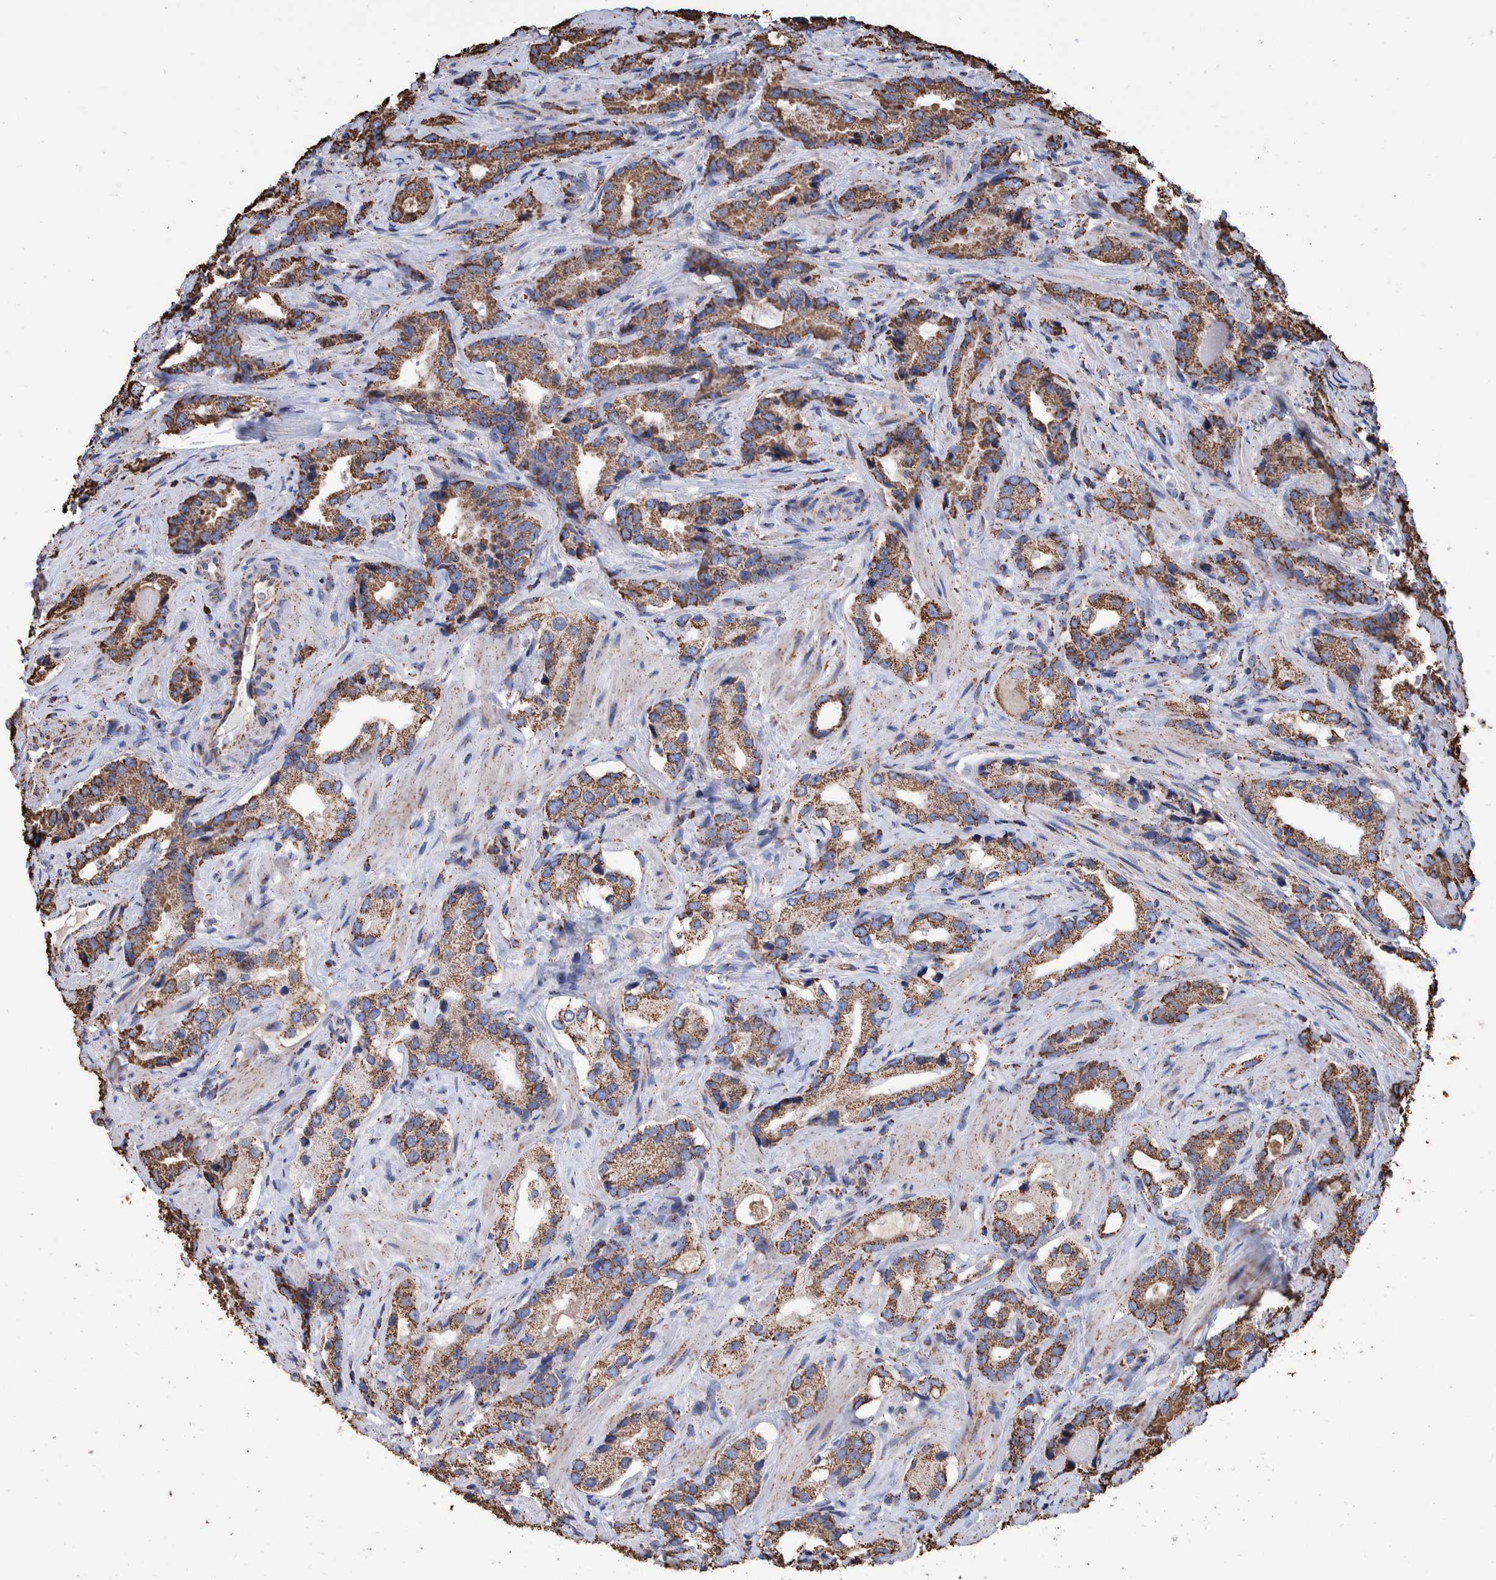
{"staining": {"intensity": "strong", "quantity": ">75%", "location": "cytoplasmic/membranous"}, "tissue": "prostate cancer", "cell_type": "Tumor cells", "image_type": "cancer", "snomed": [{"axis": "morphology", "description": "Adenocarcinoma, High grade"}, {"axis": "topography", "description": "Prostate"}], "caption": "High-grade adenocarcinoma (prostate) was stained to show a protein in brown. There is high levels of strong cytoplasmic/membranous staining in approximately >75% of tumor cells.", "gene": "VPS26C", "patient": {"sex": "male", "age": 63}}